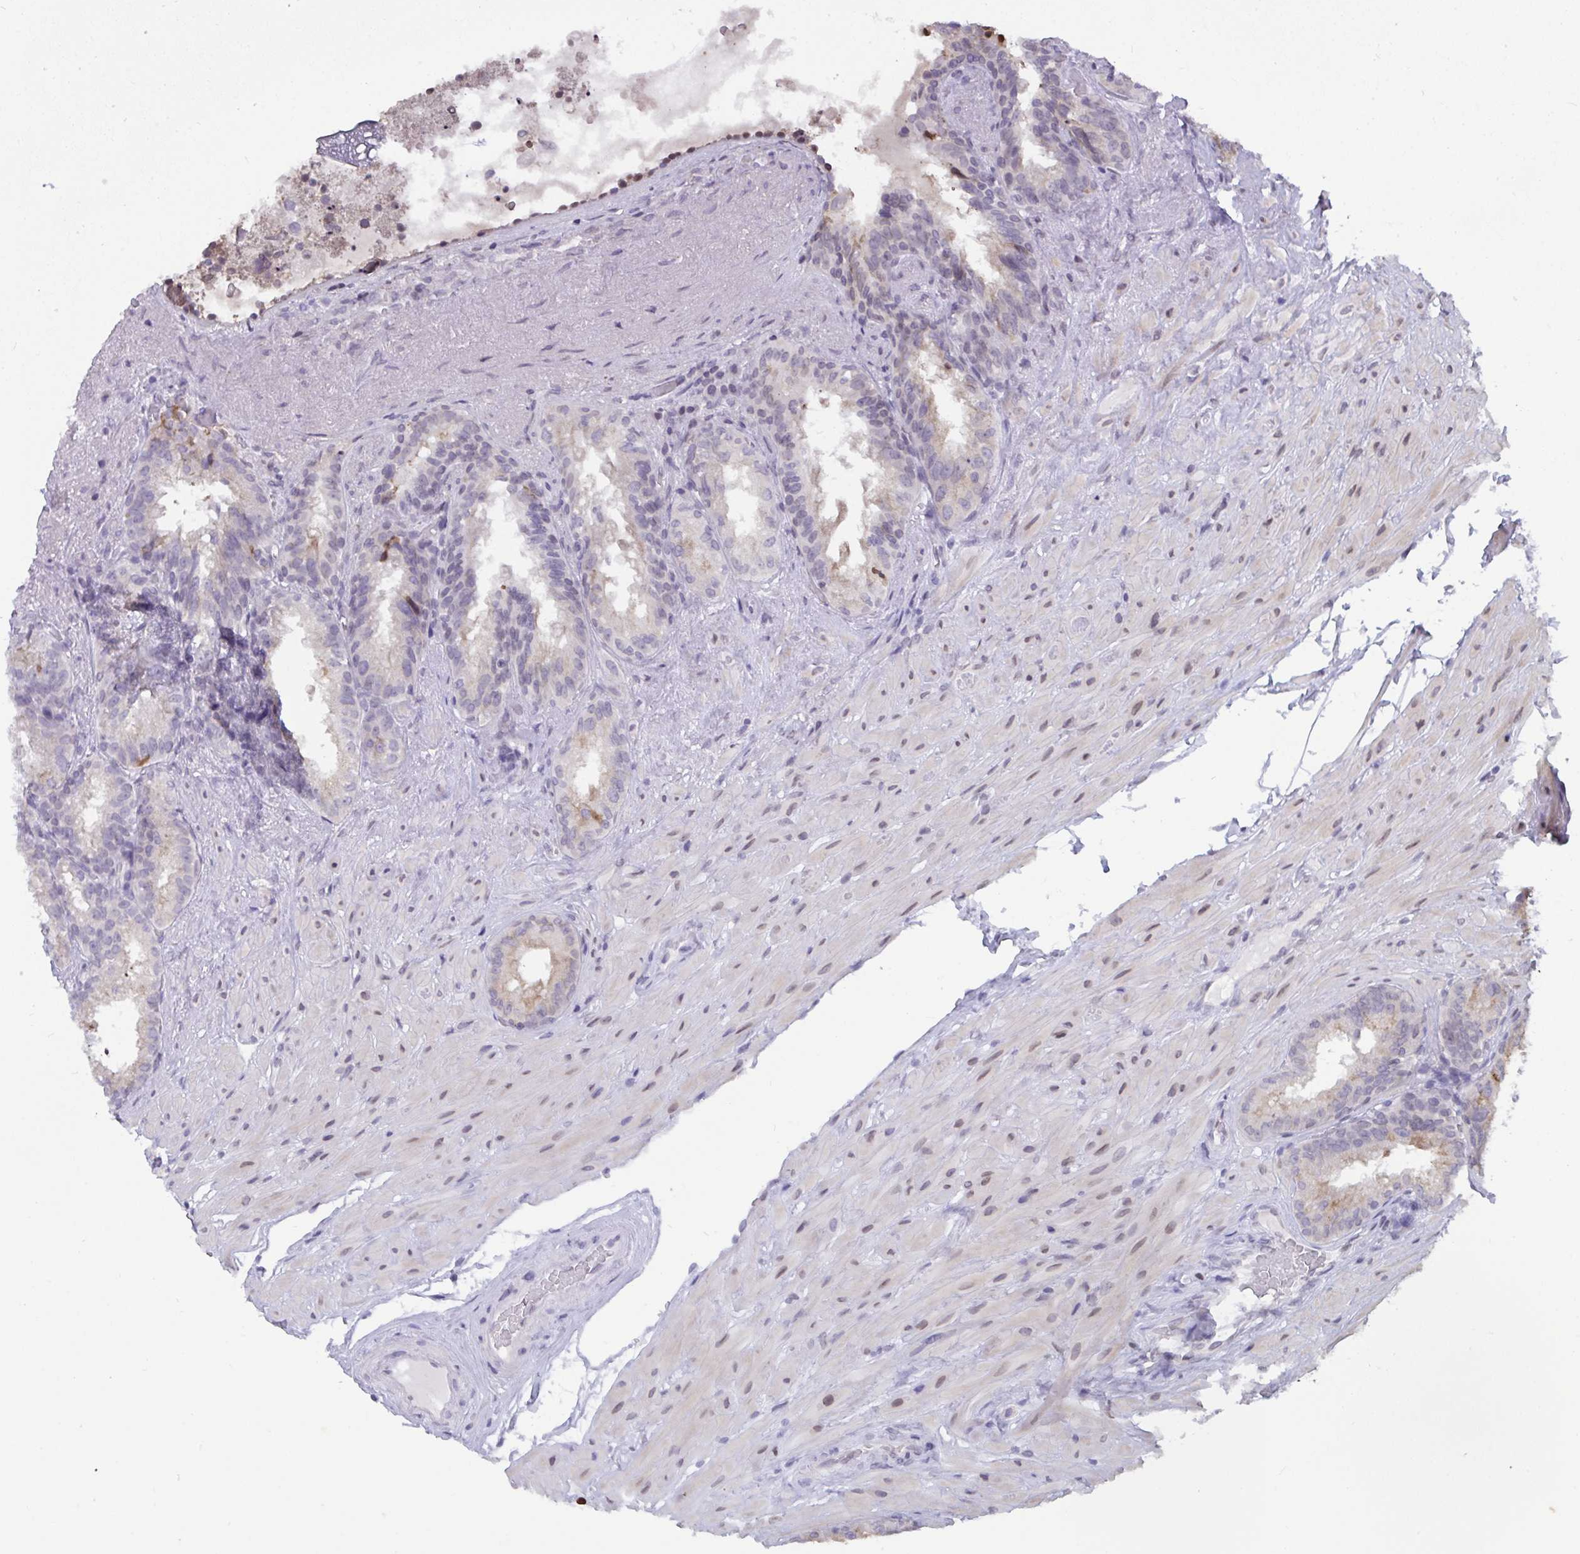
{"staining": {"intensity": "negative", "quantity": "none", "location": "none"}, "tissue": "seminal vesicle", "cell_type": "Glandular cells", "image_type": "normal", "snomed": [{"axis": "morphology", "description": "Normal tissue, NOS"}, {"axis": "topography", "description": "Seminal veicle"}], "caption": "IHC micrograph of benign human seminal vesicle stained for a protein (brown), which demonstrates no staining in glandular cells. The staining was performed using DAB (3,3'-diaminobenzidine) to visualize the protein expression in brown, while the nuclei were stained in blue with hematoxylin (Magnification: 20x).", "gene": "BMAL2", "patient": {"sex": "male", "age": 60}}